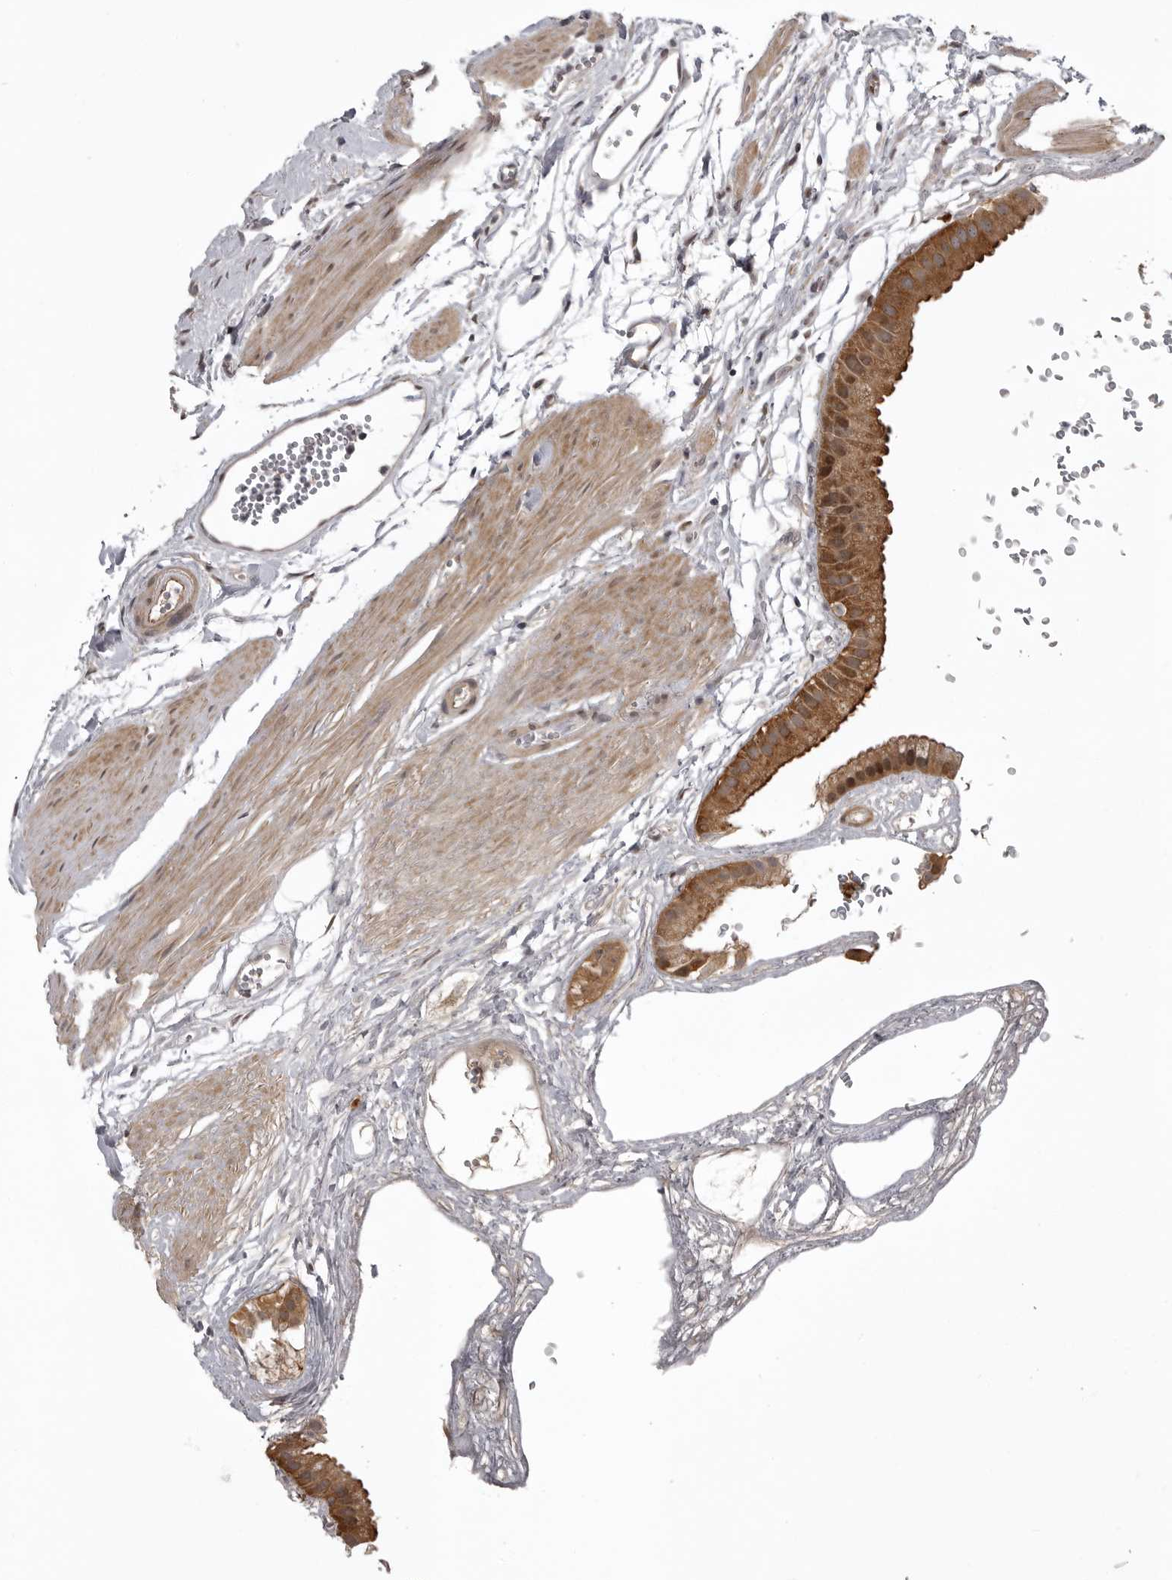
{"staining": {"intensity": "moderate", "quantity": ">75%", "location": "cytoplasmic/membranous,nuclear"}, "tissue": "gallbladder", "cell_type": "Glandular cells", "image_type": "normal", "snomed": [{"axis": "morphology", "description": "Normal tissue, NOS"}, {"axis": "topography", "description": "Gallbladder"}], "caption": "DAB immunohistochemical staining of benign human gallbladder shows moderate cytoplasmic/membranous,nuclear protein staining in approximately >75% of glandular cells. (IHC, brightfield microscopy, high magnification).", "gene": "SNX16", "patient": {"sex": "female", "age": 64}}